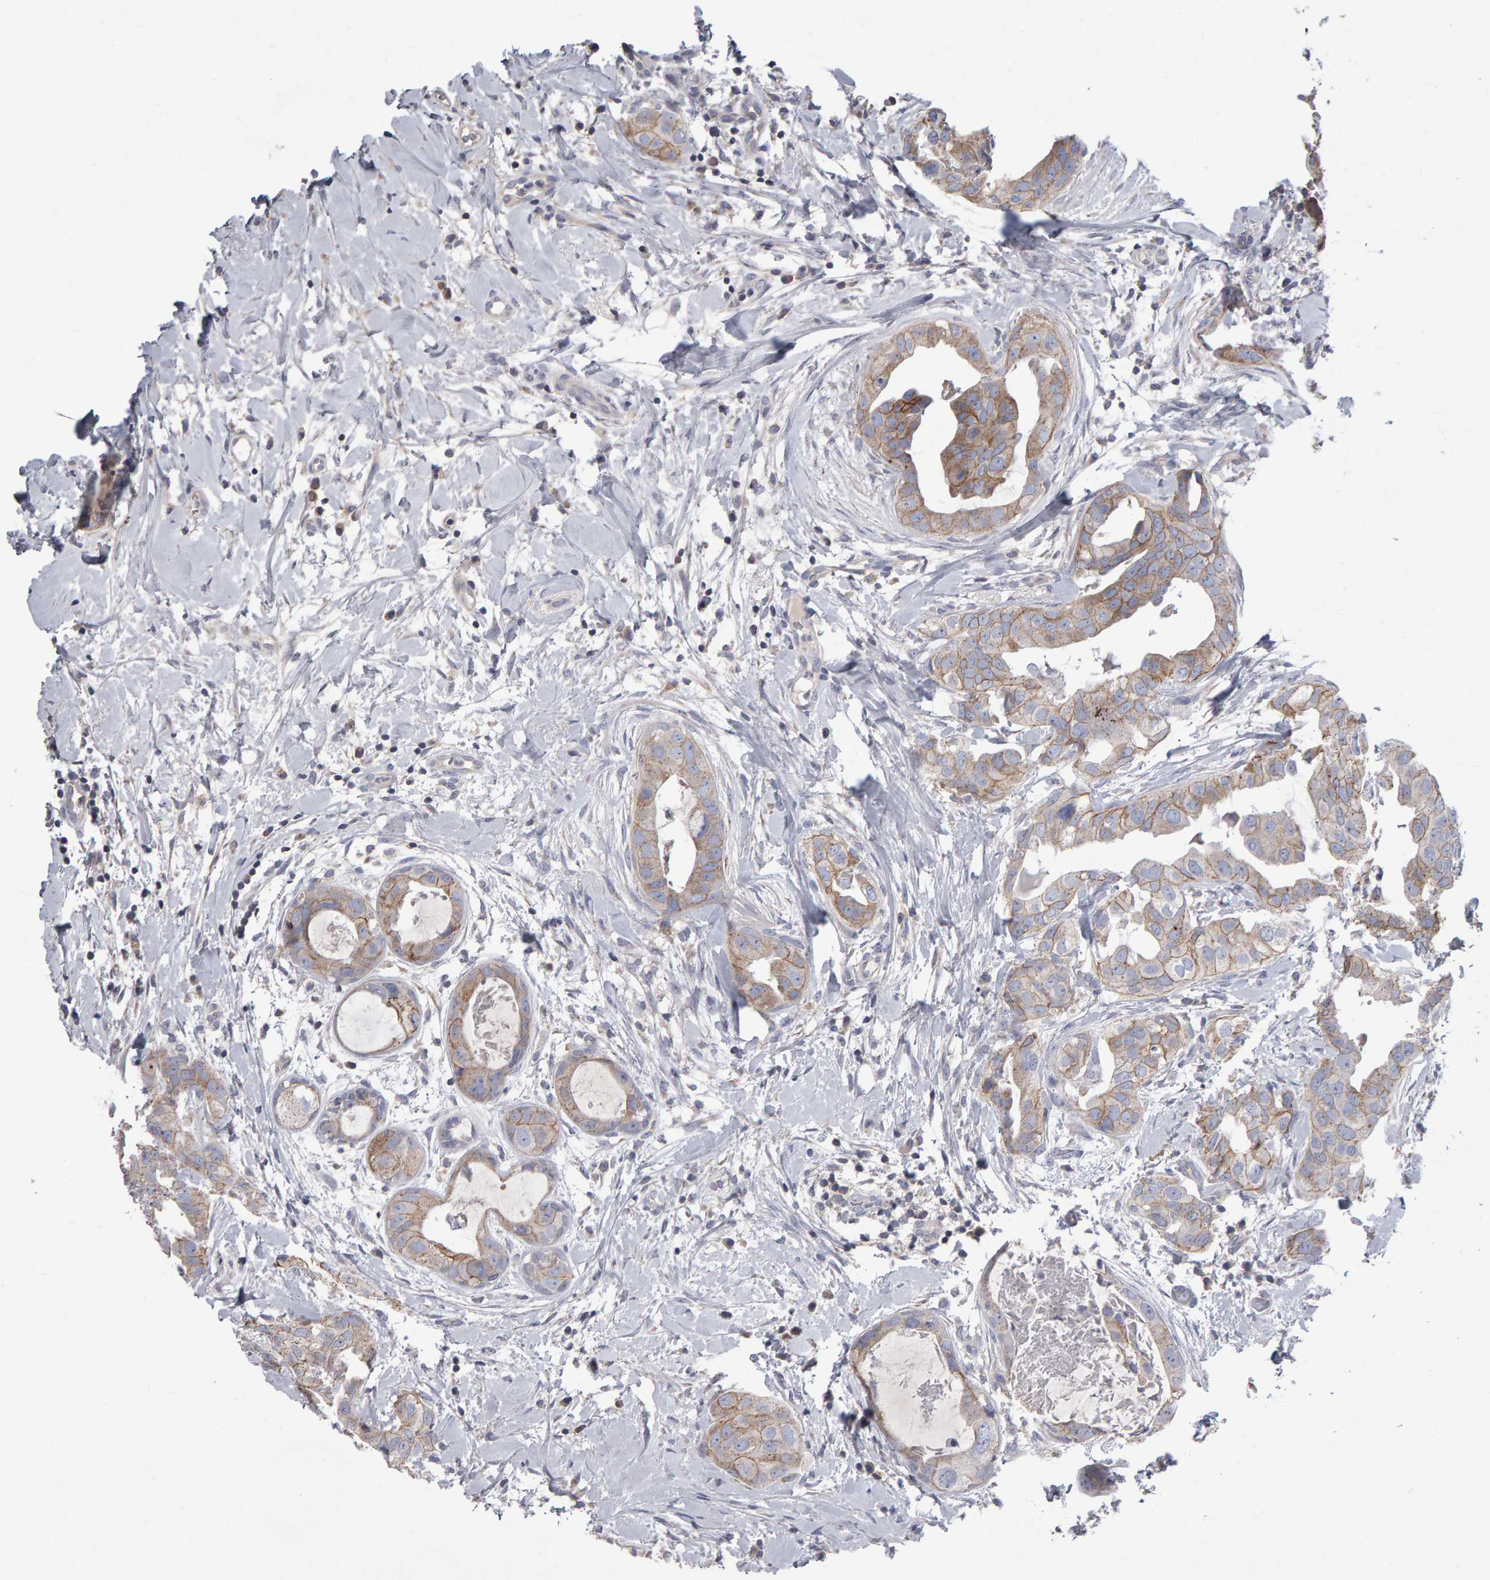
{"staining": {"intensity": "weak", "quantity": ">75%", "location": "cytoplasmic/membranous"}, "tissue": "breast cancer", "cell_type": "Tumor cells", "image_type": "cancer", "snomed": [{"axis": "morphology", "description": "Duct carcinoma"}, {"axis": "topography", "description": "Breast"}], "caption": "An immunohistochemistry image of neoplastic tissue is shown. Protein staining in brown labels weak cytoplasmic/membranous positivity in intraductal carcinoma (breast) within tumor cells.", "gene": "PGS1", "patient": {"sex": "female", "age": 40}}